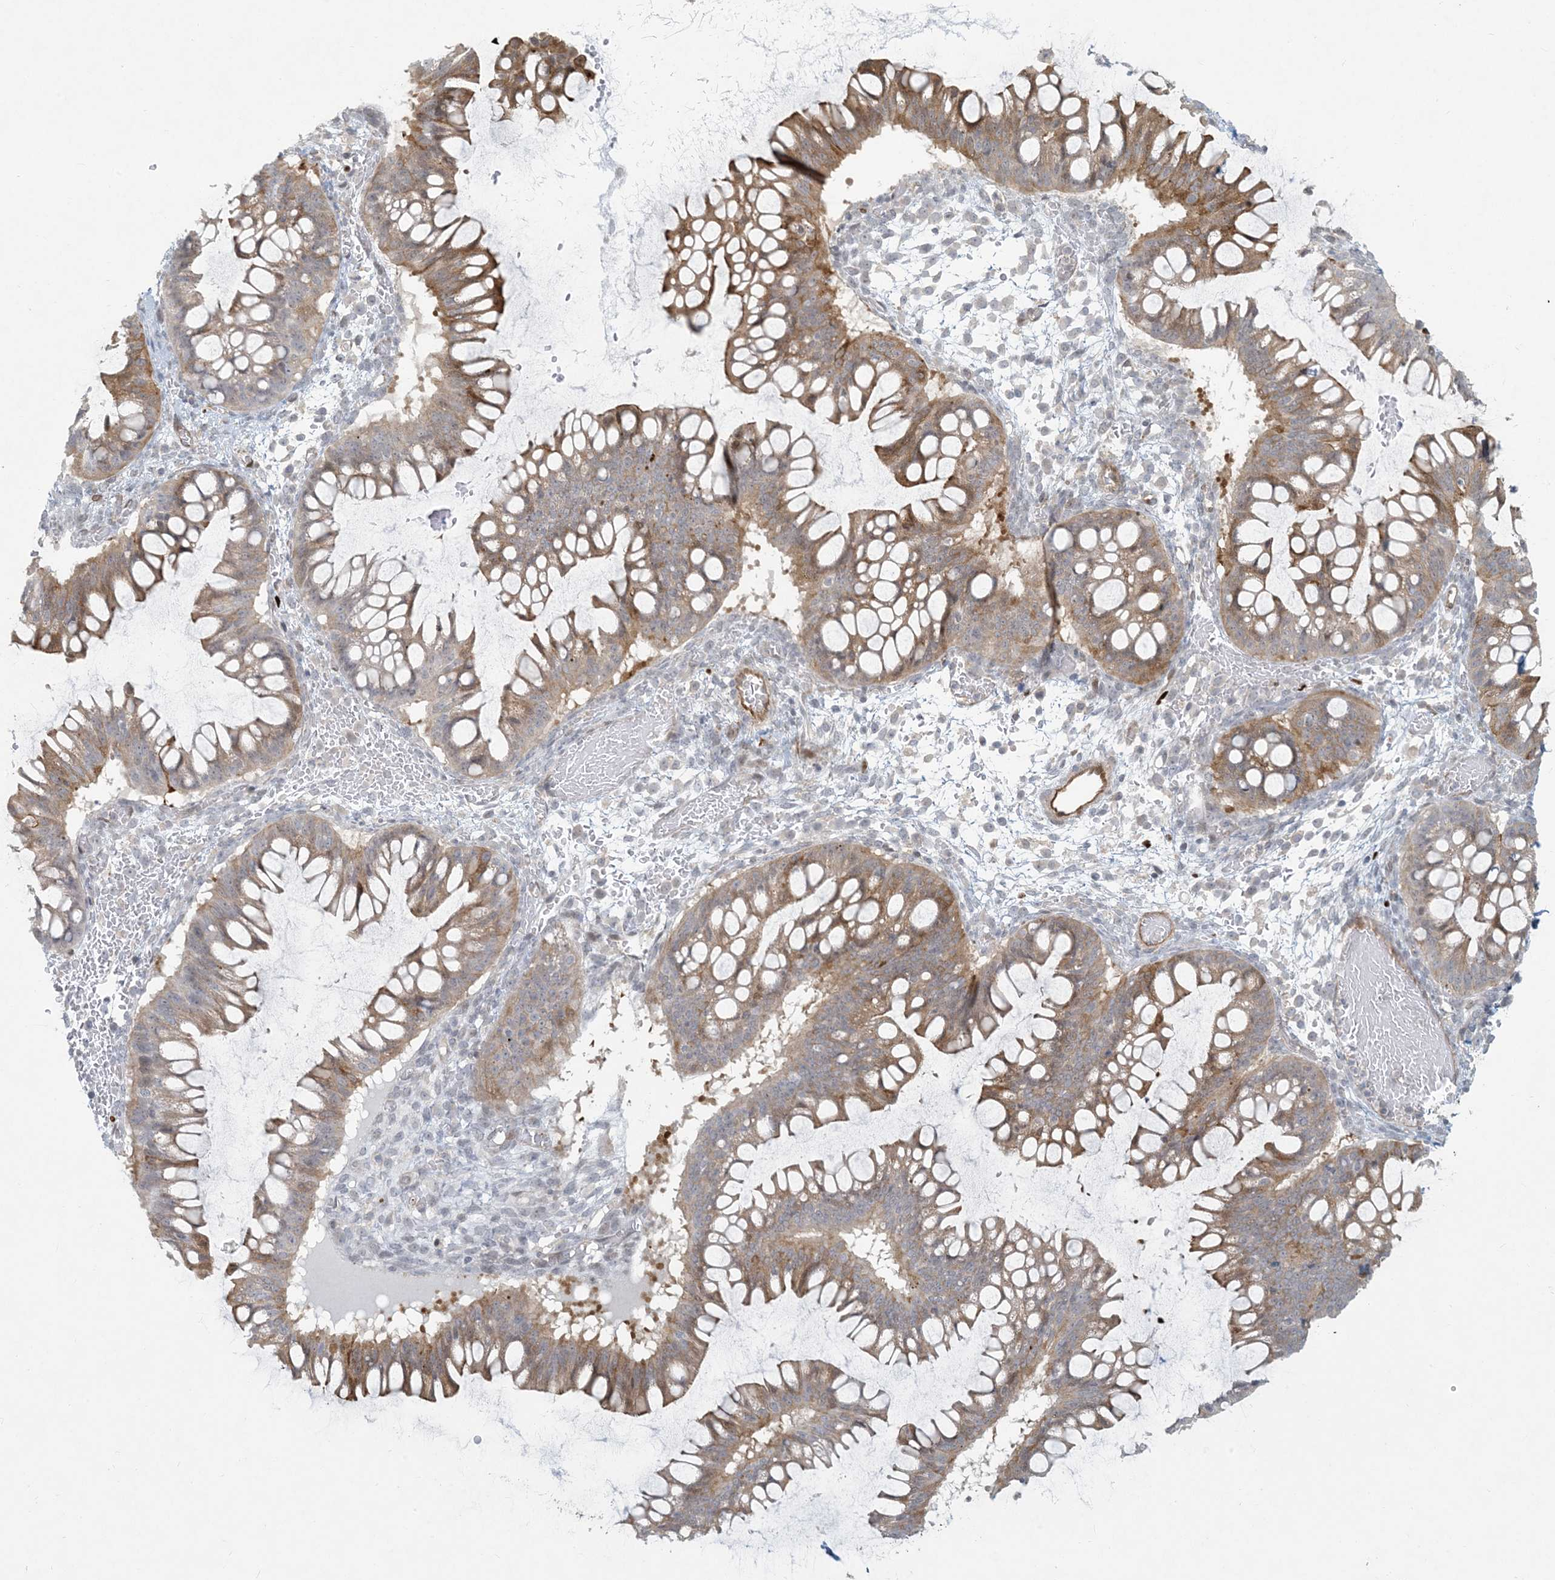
{"staining": {"intensity": "moderate", "quantity": ">75%", "location": "cytoplasmic/membranous"}, "tissue": "ovarian cancer", "cell_type": "Tumor cells", "image_type": "cancer", "snomed": [{"axis": "morphology", "description": "Cystadenocarcinoma, mucinous, NOS"}, {"axis": "topography", "description": "Ovary"}], "caption": "A medium amount of moderate cytoplasmic/membranous positivity is present in approximately >75% of tumor cells in ovarian cancer tissue. (DAB IHC with brightfield microscopy, high magnification).", "gene": "BCORL1", "patient": {"sex": "female", "age": 73}}